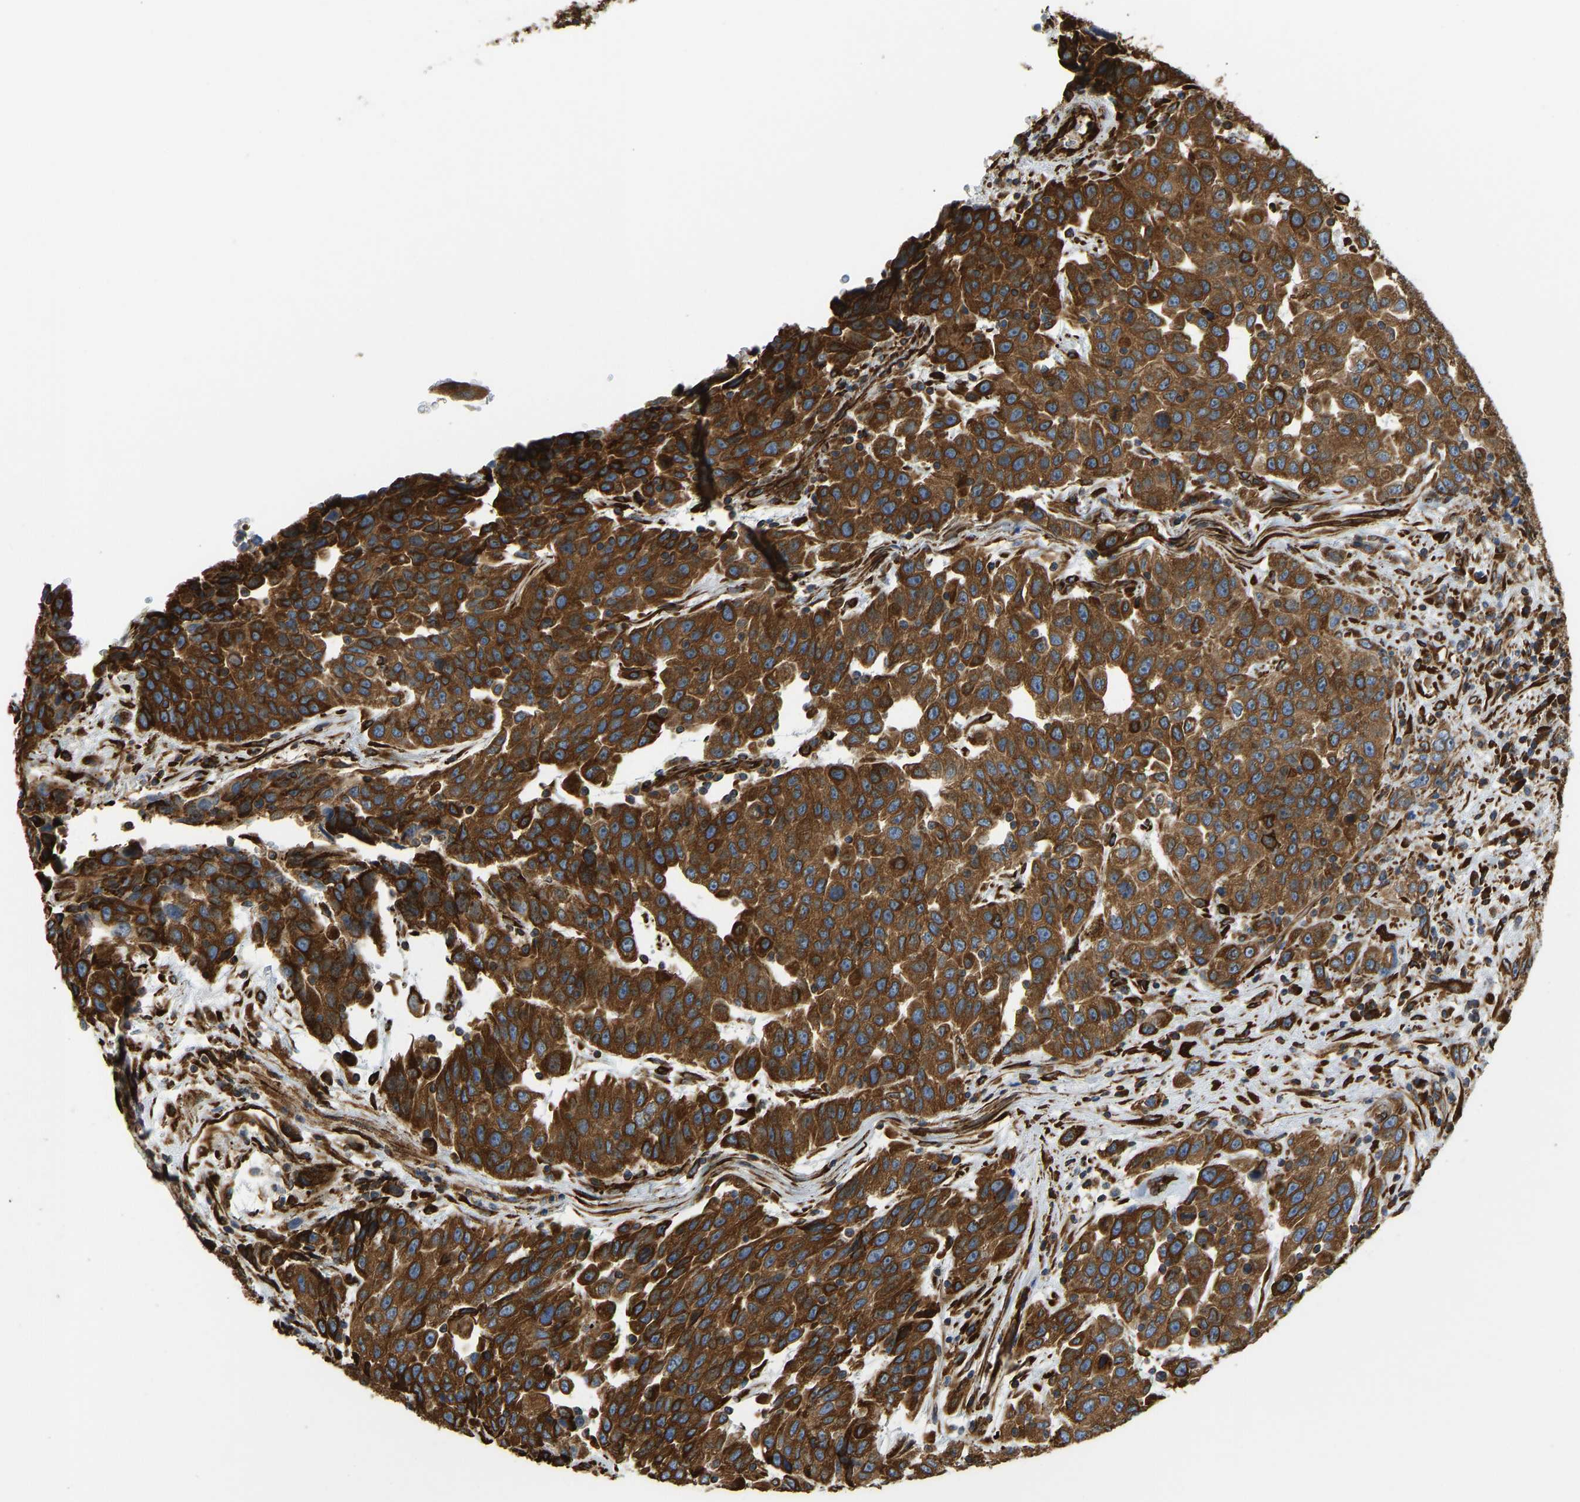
{"staining": {"intensity": "strong", "quantity": ">75%", "location": "cytoplasmic/membranous"}, "tissue": "urothelial cancer", "cell_type": "Tumor cells", "image_type": "cancer", "snomed": [{"axis": "morphology", "description": "Urothelial carcinoma, High grade"}, {"axis": "topography", "description": "Urinary bladder"}], "caption": "Urothelial cancer tissue exhibits strong cytoplasmic/membranous expression in approximately >75% of tumor cells The protein is shown in brown color, while the nuclei are stained blue.", "gene": "BEX3", "patient": {"sex": "female", "age": 80}}